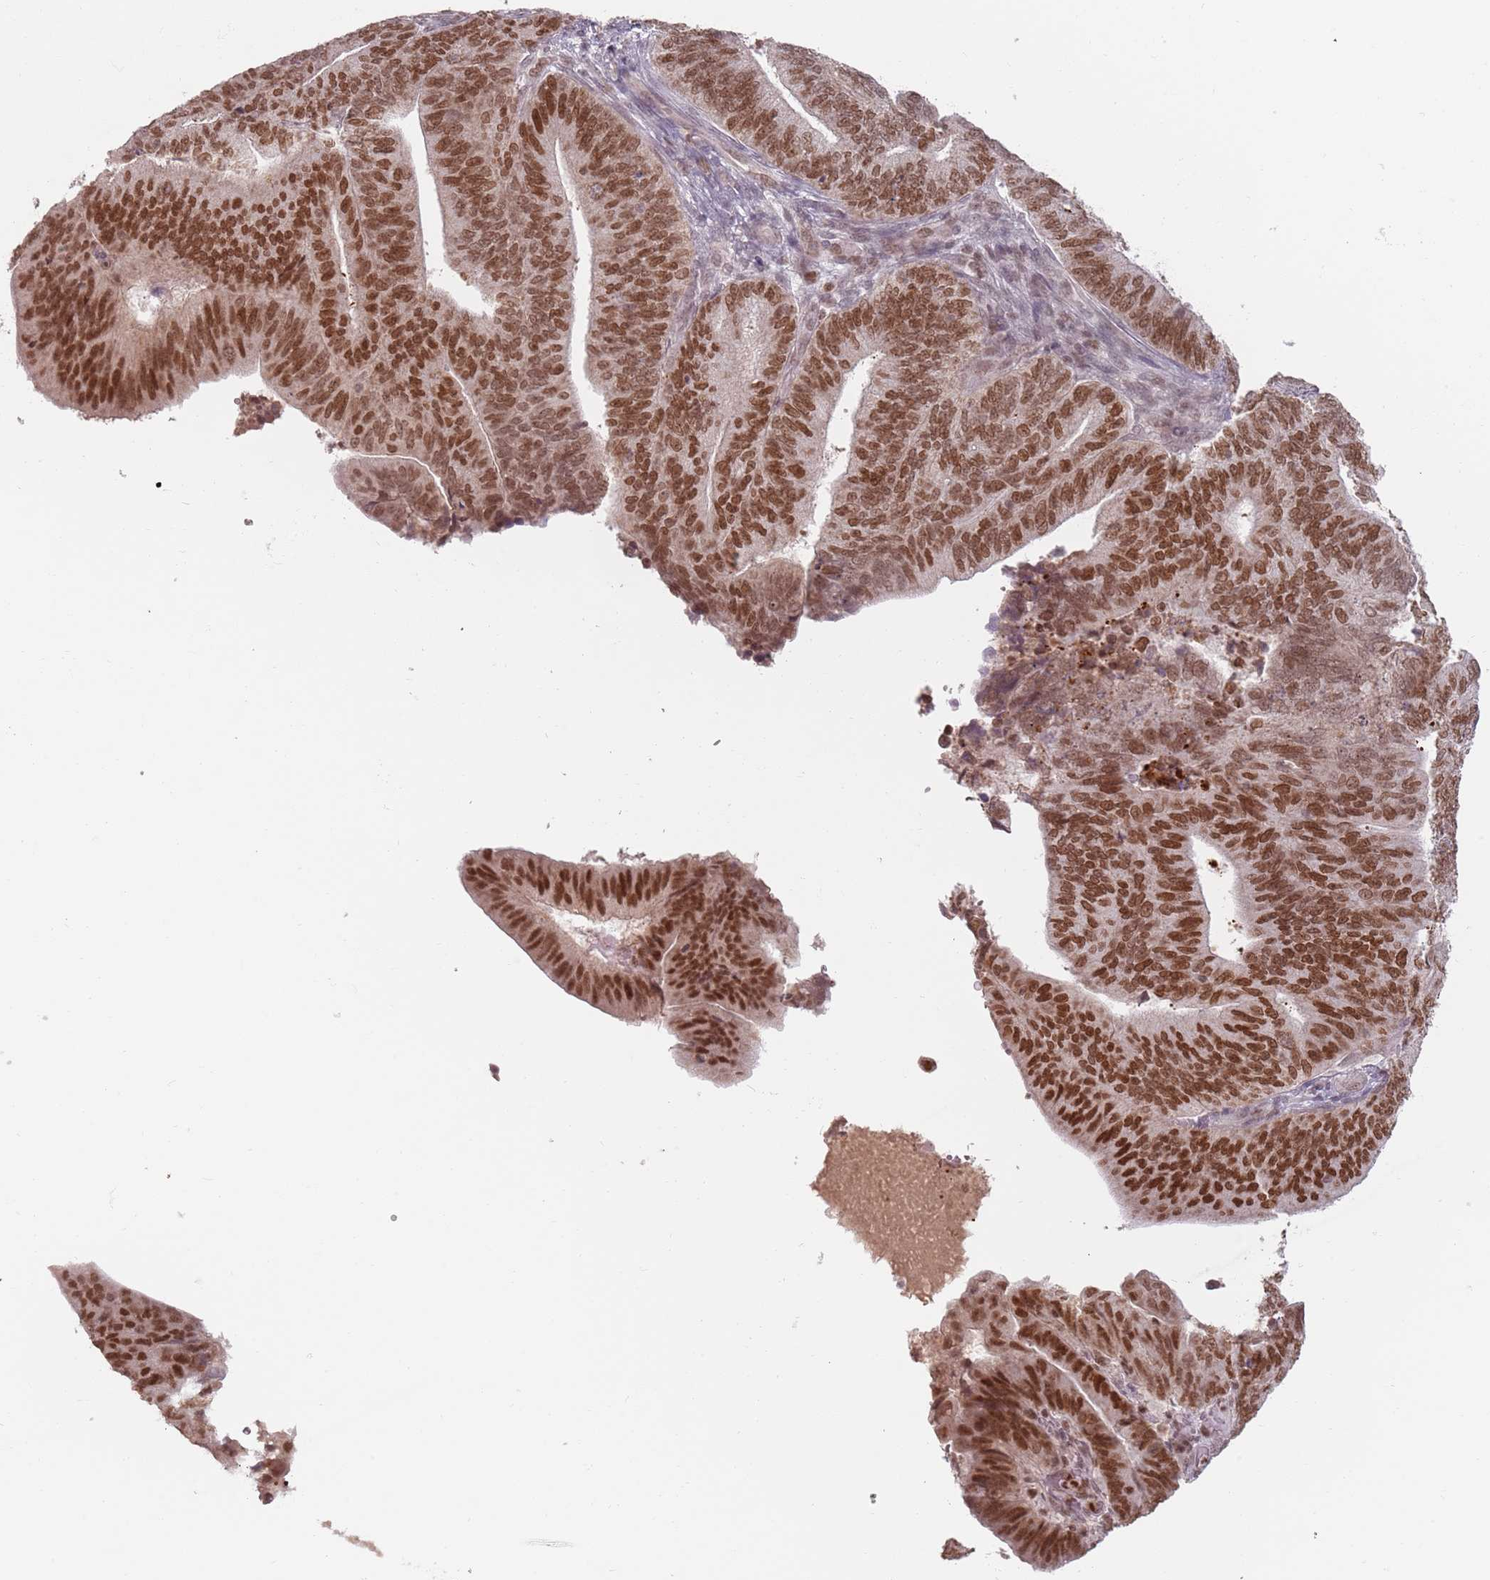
{"staining": {"intensity": "strong", "quantity": ">75%", "location": "nuclear"}, "tissue": "endometrial cancer", "cell_type": "Tumor cells", "image_type": "cancer", "snomed": [{"axis": "morphology", "description": "Adenocarcinoma, NOS"}, {"axis": "topography", "description": "Endometrium"}], "caption": "Immunohistochemistry (DAB) staining of human endometrial cancer (adenocarcinoma) exhibits strong nuclear protein staining in approximately >75% of tumor cells.", "gene": "NUP50", "patient": {"sex": "female", "age": 70}}